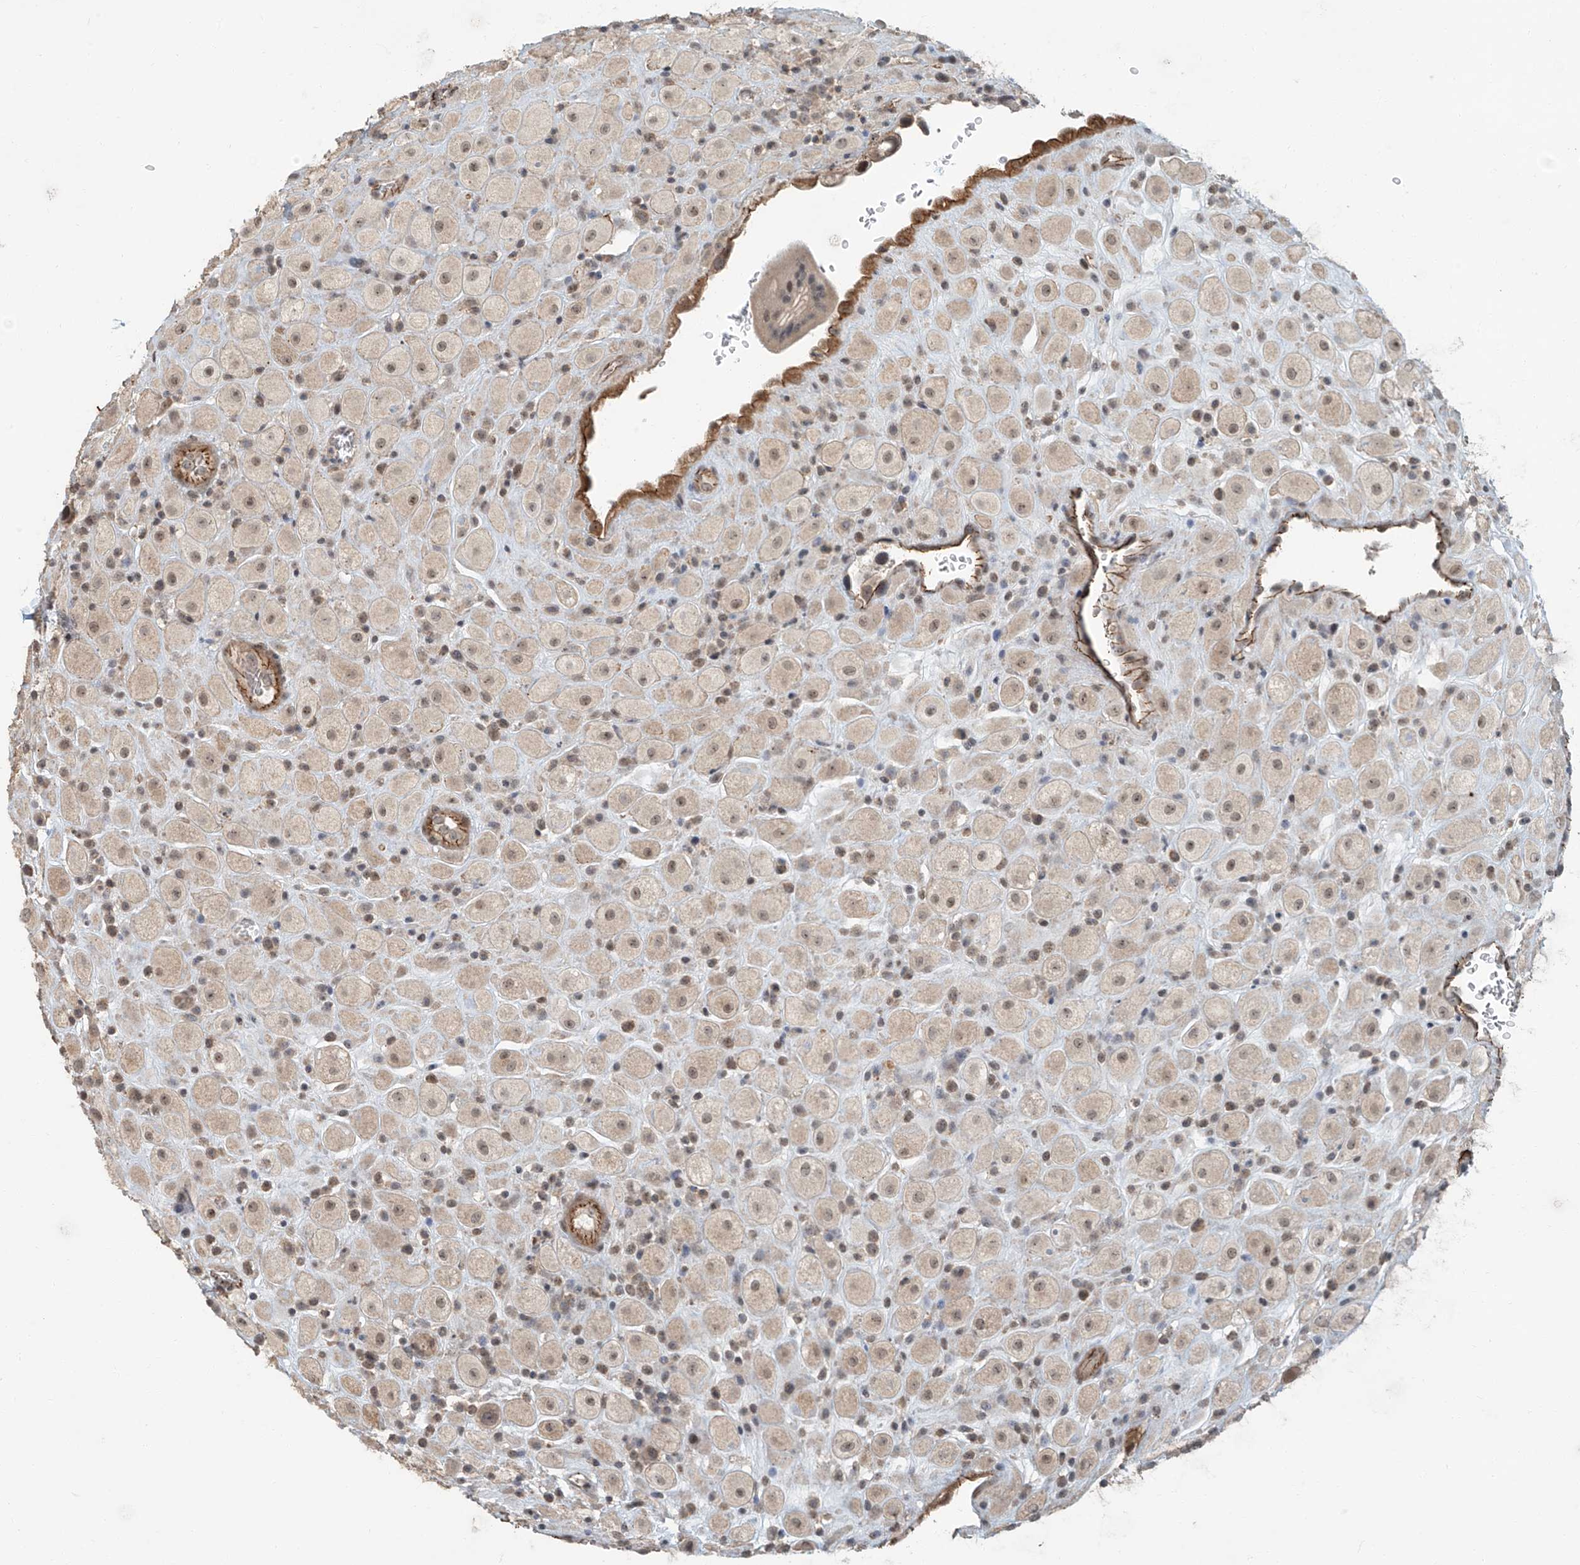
{"staining": {"intensity": "moderate", "quantity": ">75%", "location": "nuclear"}, "tissue": "placenta", "cell_type": "Decidual cells", "image_type": "normal", "snomed": [{"axis": "morphology", "description": "Normal tissue, NOS"}, {"axis": "topography", "description": "Placenta"}], "caption": "Brown immunohistochemical staining in normal human placenta shows moderate nuclear expression in approximately >75% of decidual cells. (Brightfield microscopy of DAB IHC at high magnification).", "gene": "ZNF16", "patient": {"sex": "female", "age": 35}}